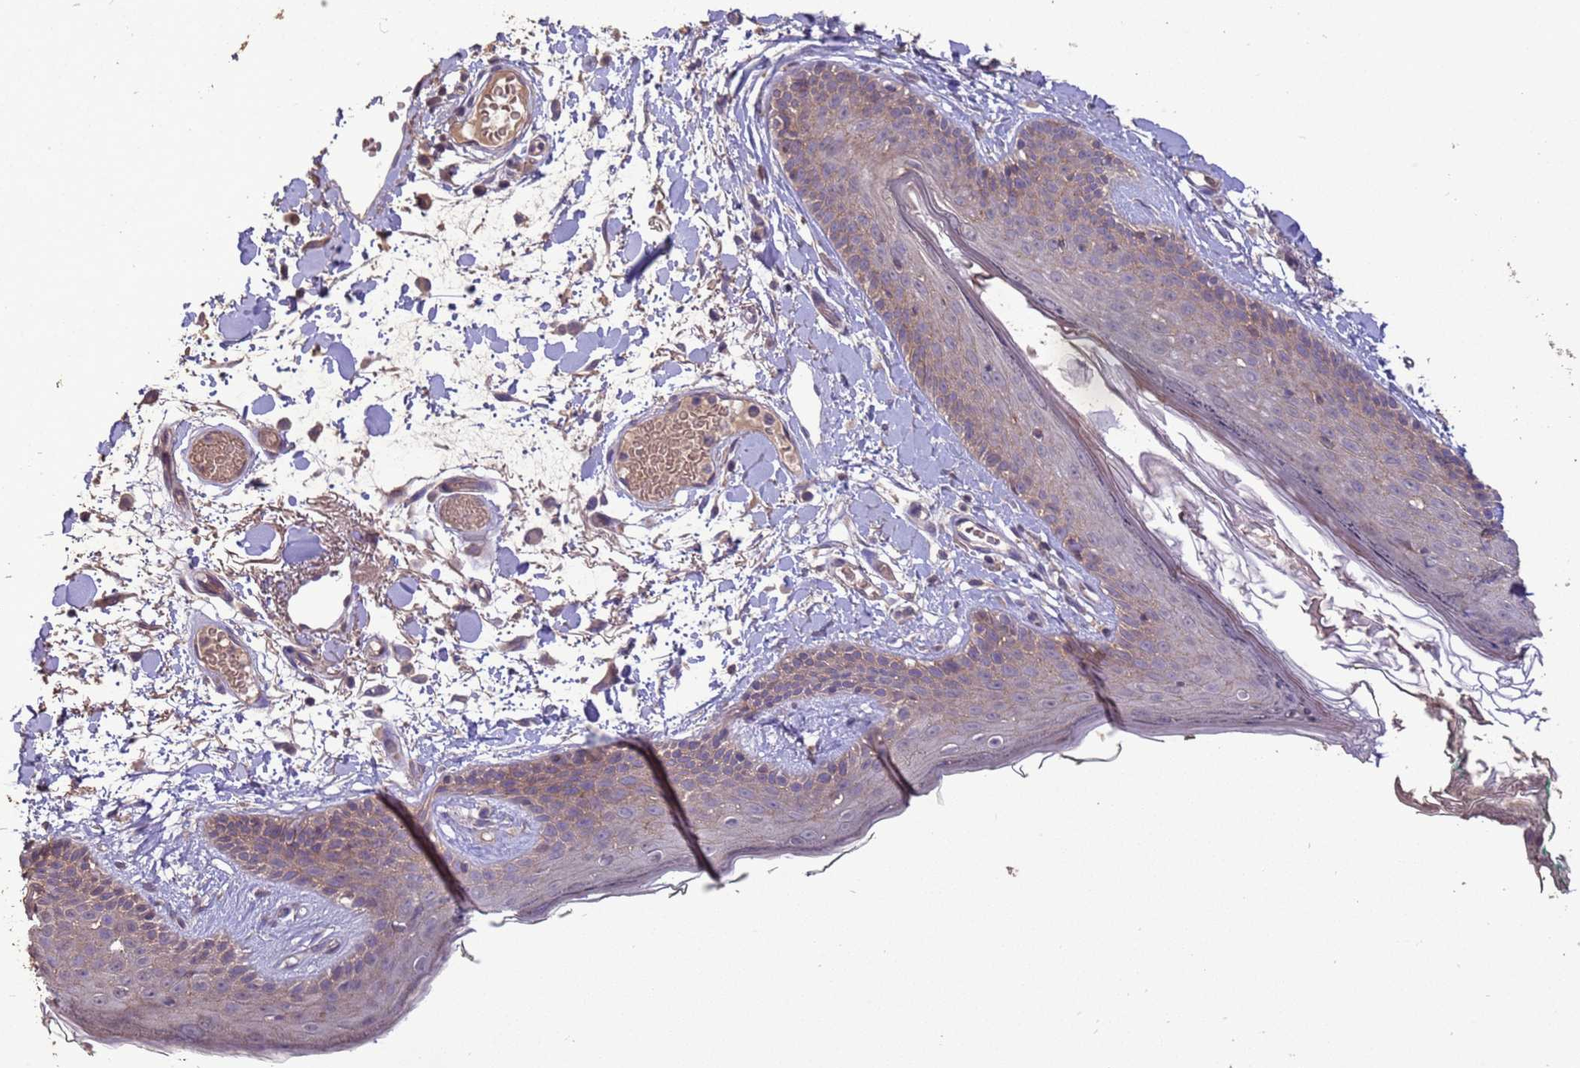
{"staining": {"intensity": "weak", "quantity": ">75%", "location": "cytoplasmic/membranous"}, "tissue": "skin", "cell_type": "Fibroblasts", "image_type": "normal", "snomed": [{"axis": "morphology", "description": "Normal tissue, NOS"}, {"axis": "topography", "description": "Skin"}], "caption": "Protein staining demonstrates weak cytoplasmic/membranous expression in approximately >75% of fibroblasts in normal skin.", "gene": "SLC9B2", "patient": {"sex": "male", "age": 79}}